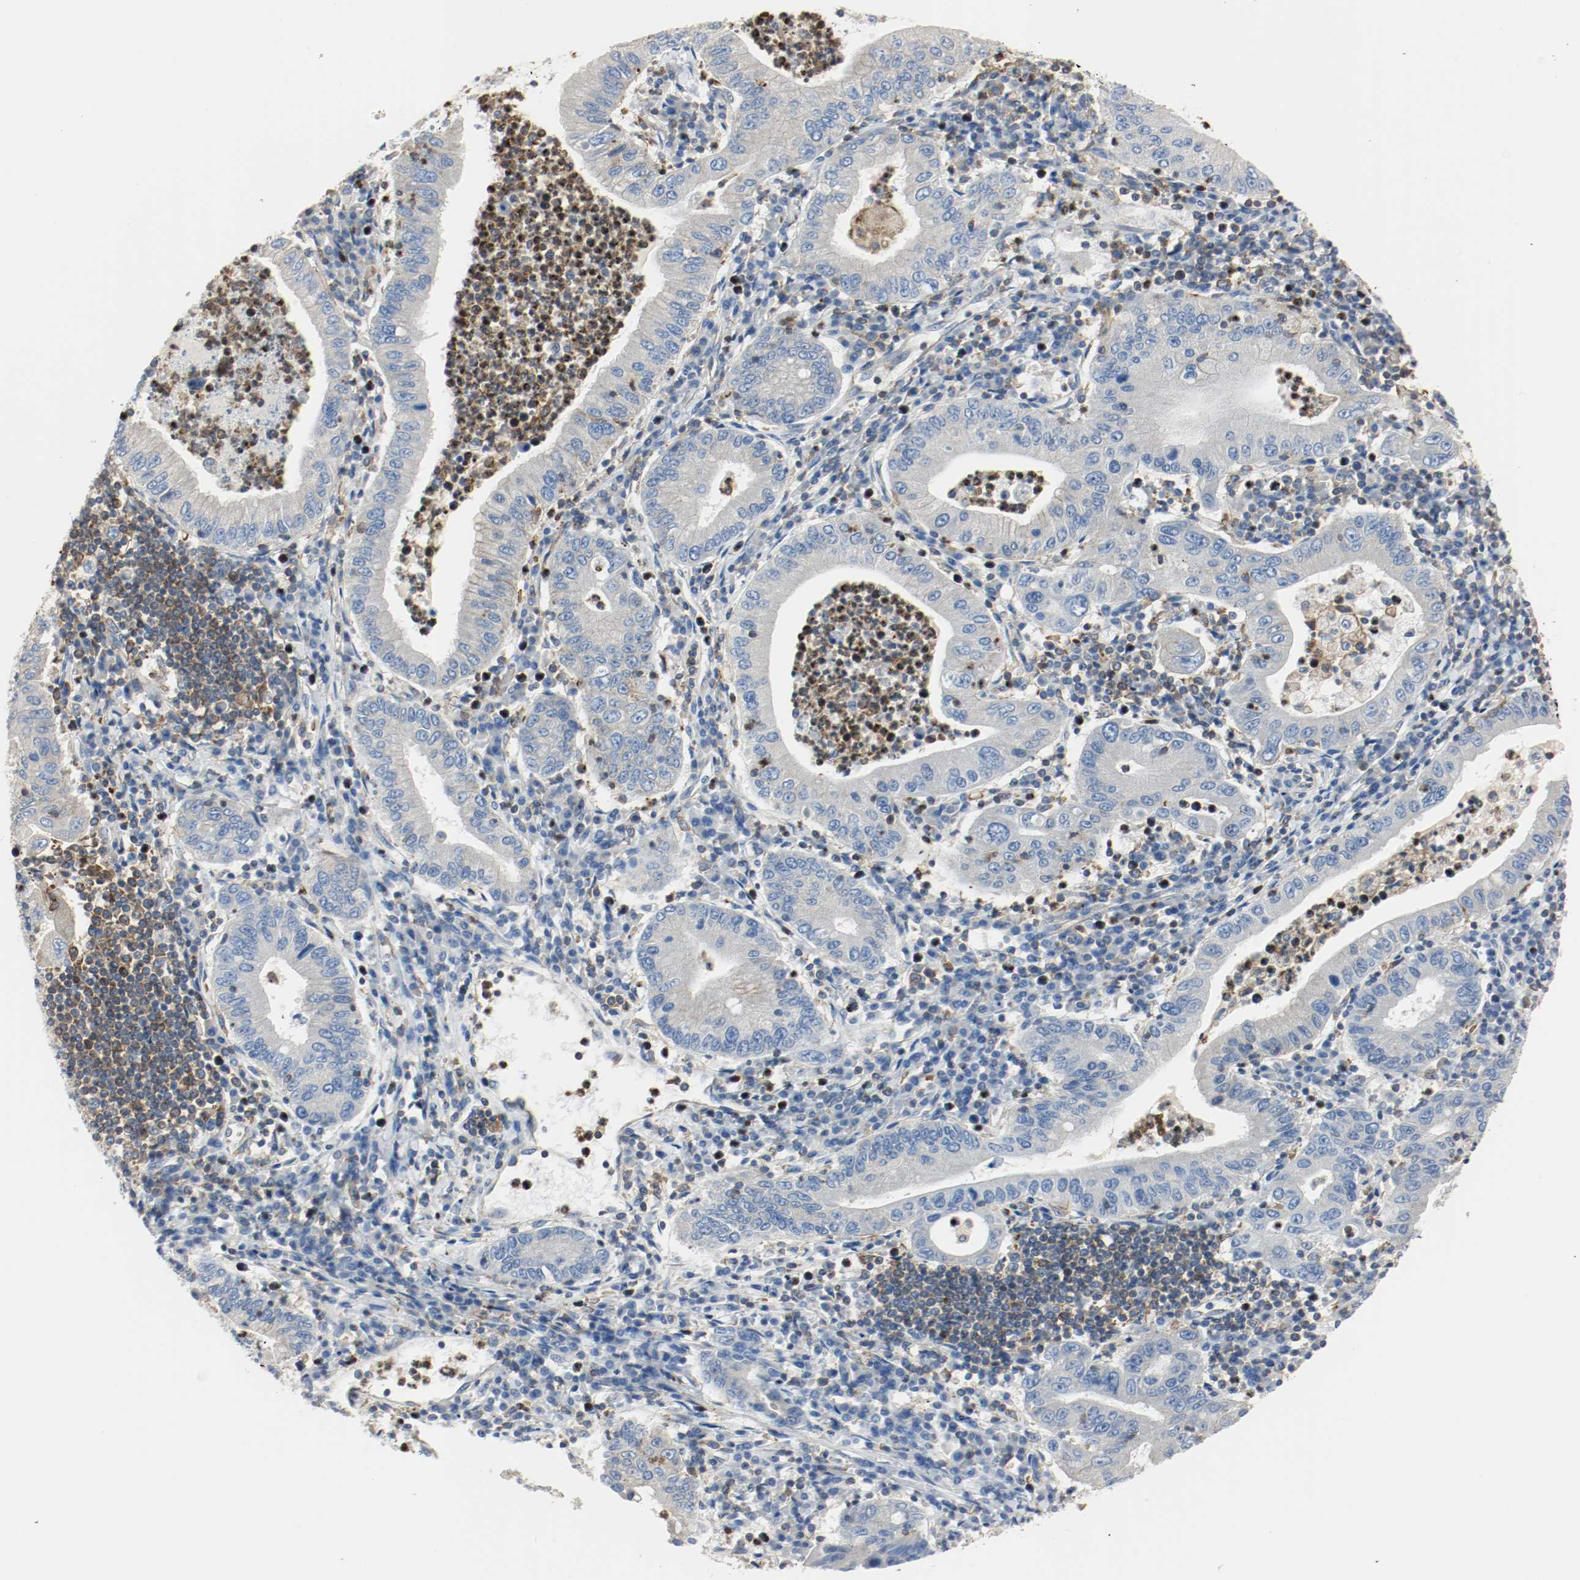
{"staining": {"intensity": "weak", "quantity": "25%-75%", "location": "cytoplasmic/membranous"}, "tissue": "stomach cancer", "cell_type": "Tumor cells", "image_type": "cancer", "snomed": [{"axis": "morphology", "description": "Normal tissue, NOS"}, {"axis": "morphology", "description": "Adenocarcinoma, NOS"}, {"axis": "topography", "description": "Esophagus"}, {"axis": "topography", "description": "Stomach, upper"}, {"axis": "topography", "description": "Peripheral nerve tissue"}], "caption": "Approximately 25%-75% of tumor cells in human stomach cancer (adenocarcinoma) show weak cytoplasmic/membranous protein staining as visualized by brown immunohistochemical staining.", "gene": "ARPC1B", "patient": {"sex": "male", "age": 62}}